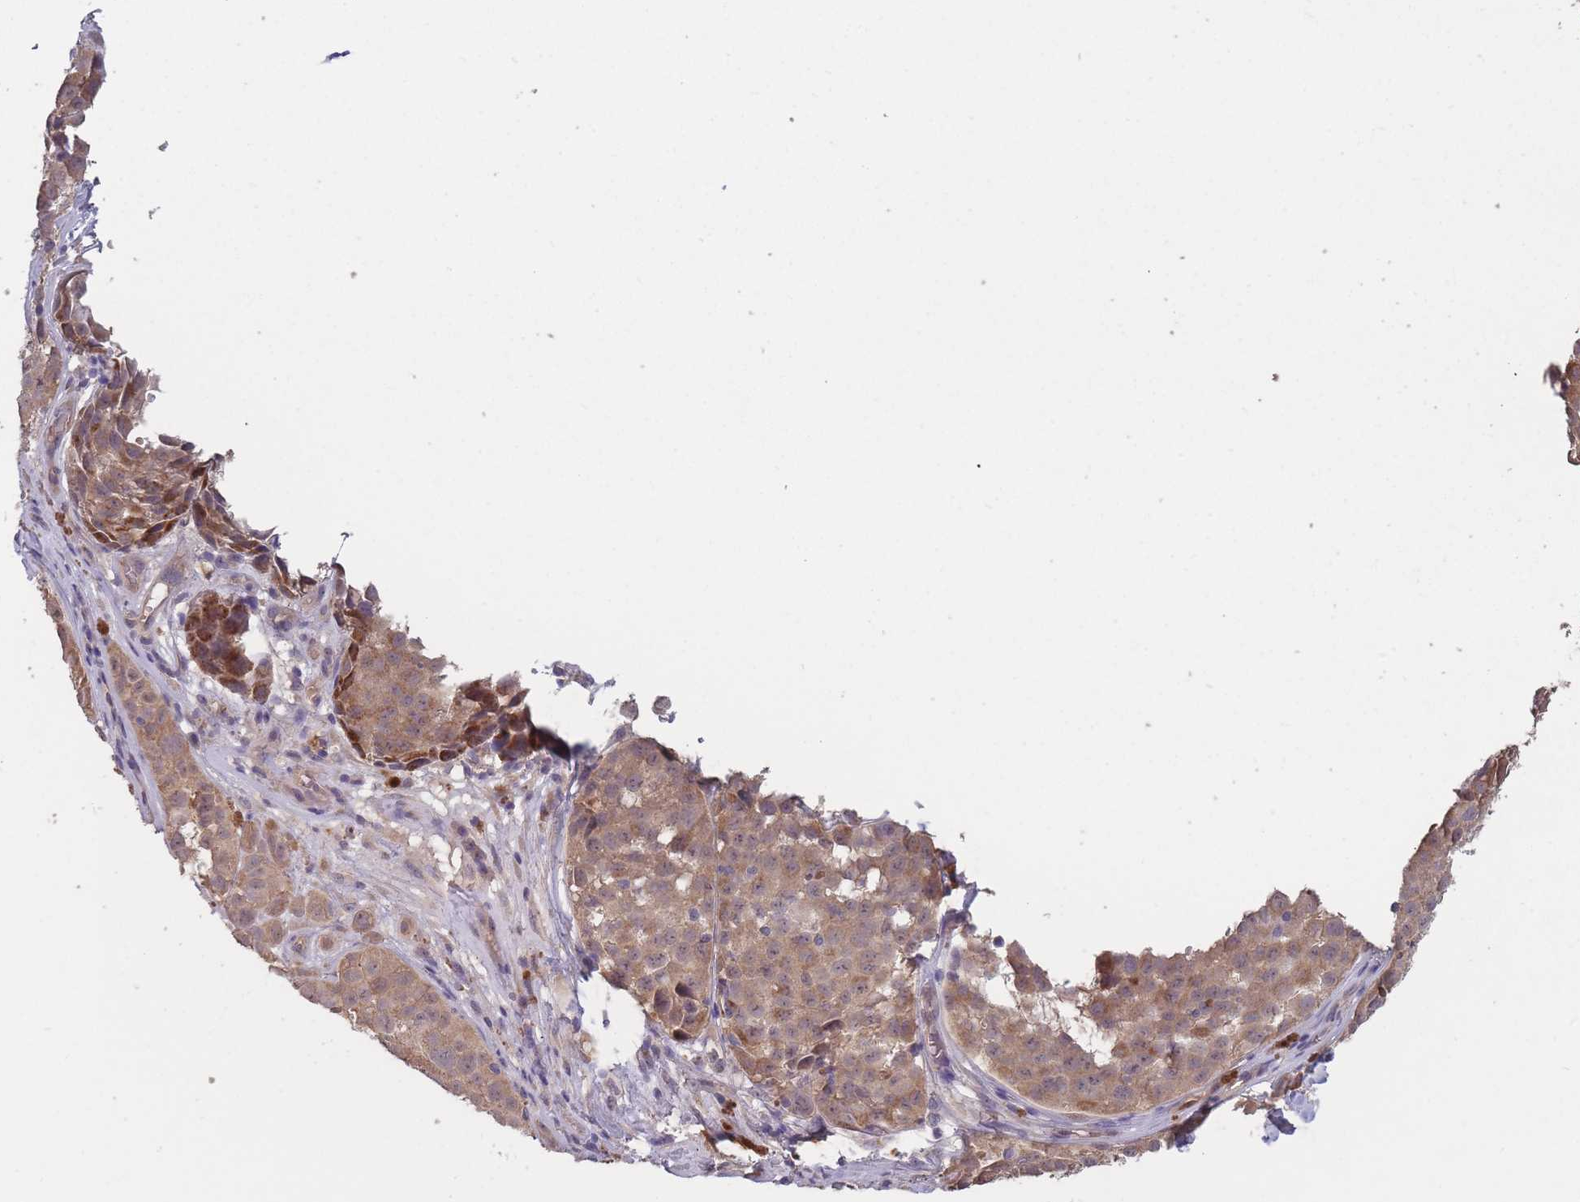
{"staining": {"intensity": "weak", "quantity": ">75%", "location": "cytoplasmic/membranous"}, "tissue": "melanoma", "cell_type": "Tumor cells", "image_type": "cancer", "snomed": [{"axis": "morphology", "description": "Malignant melanoma, NOS"}, {"axis": "topography", "description": "Skin"}], "caption": "Protein analysis of malignant melanoma tissue displays weak cytoplasmic/membranous expression in about >75% of tumor cells.", "gene": "KIAA1755", "patient": {"sex": "male", "age": 64}}